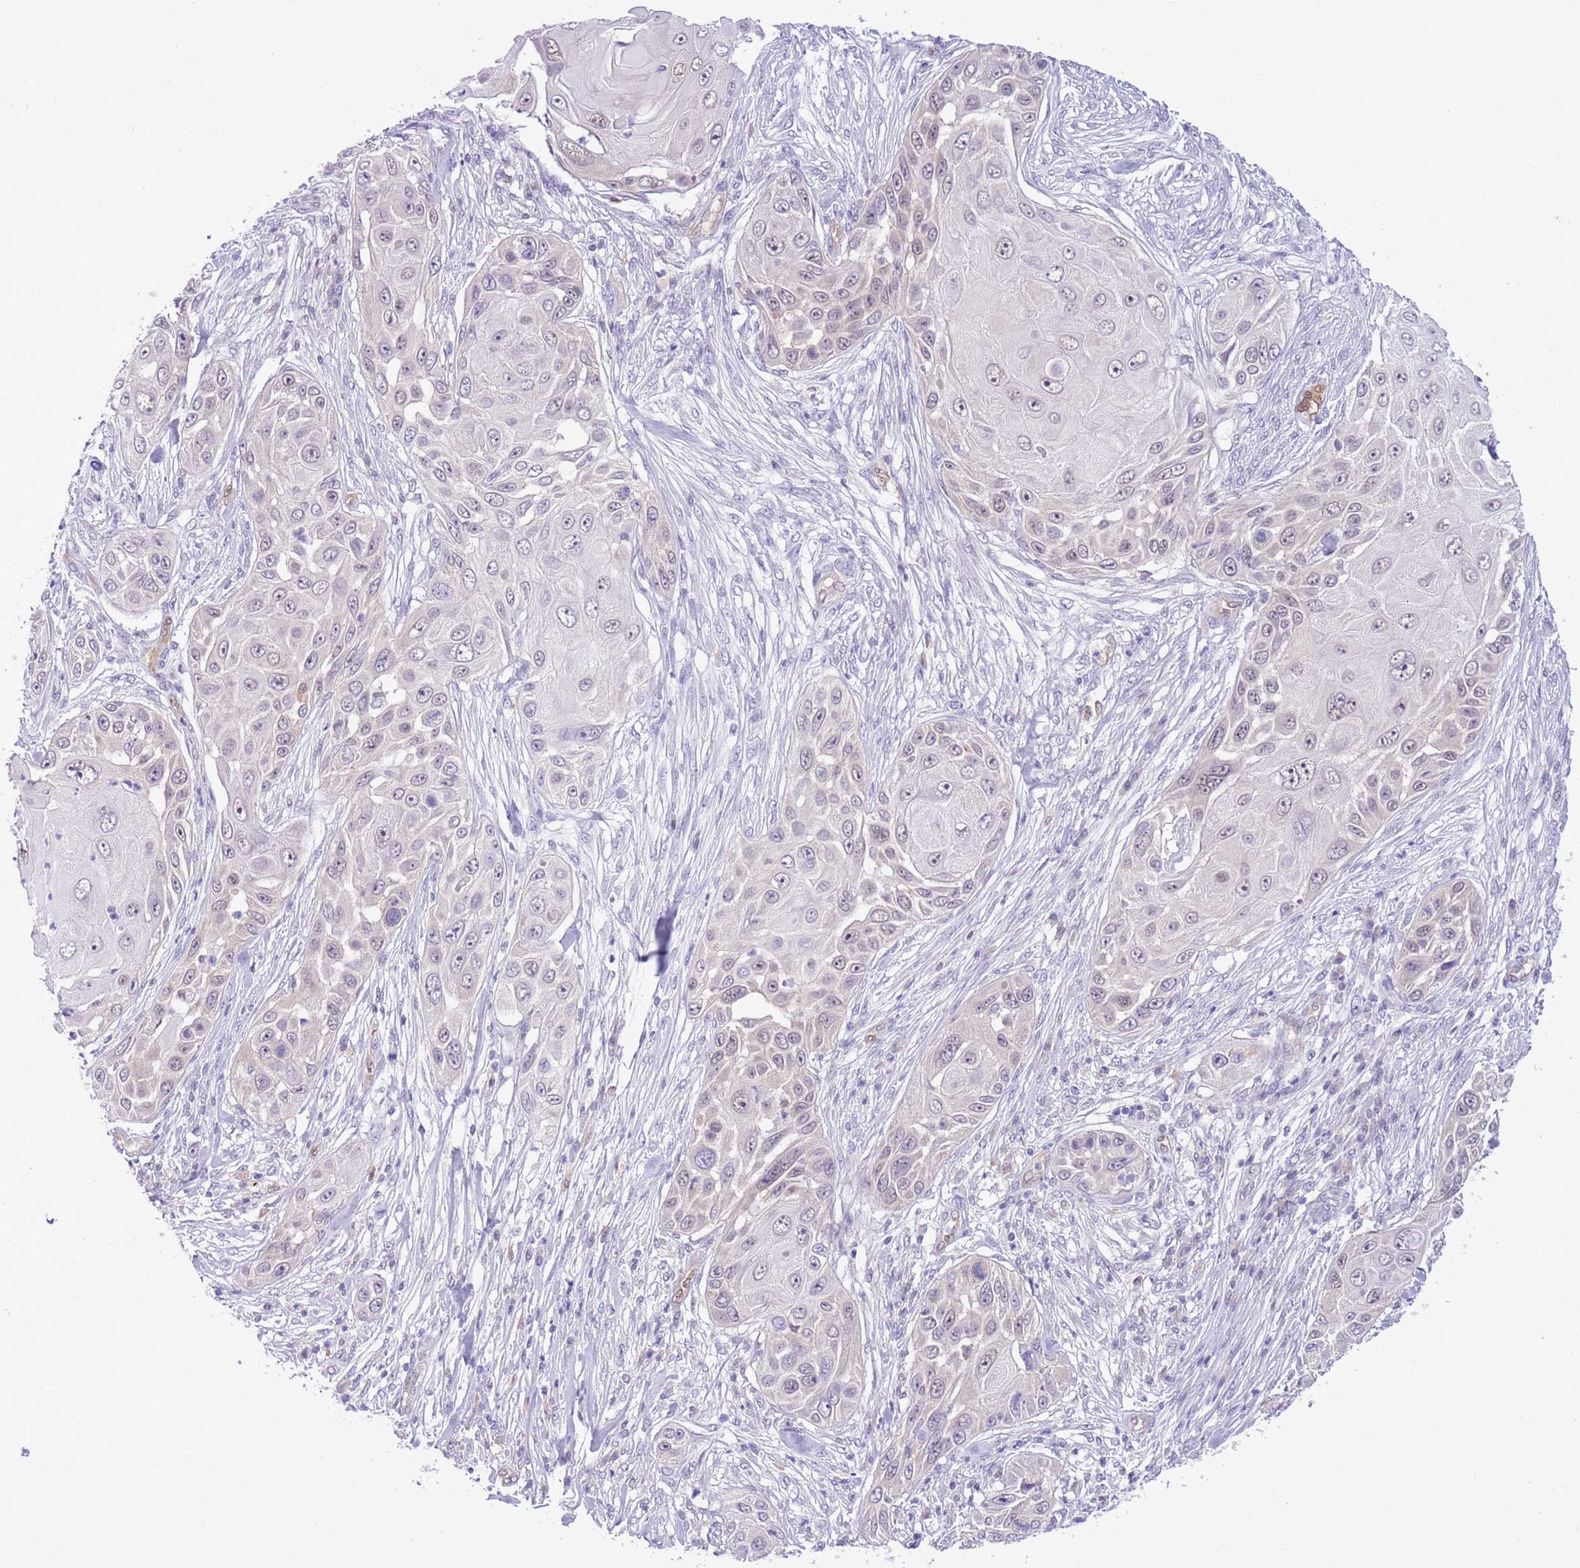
{"staining": {"intensity": "weak", "quantity": "<25%", "location": "nuclear"}, "tissue": "skin cancer", "cell_type": "Tumor cells", "image_type": "cancer", "snomed": [{"axis": "morphology", "description": "Squamous cell carcinoma, NOS"}, {"axis": "topography", "description": "Skin"}], "caption": "The micrograph shows no significant staining in tumor cells of skin squamous cell carcinoma.", "gene": "DDI2", "patient": {"sex": "female", "age": 44}}